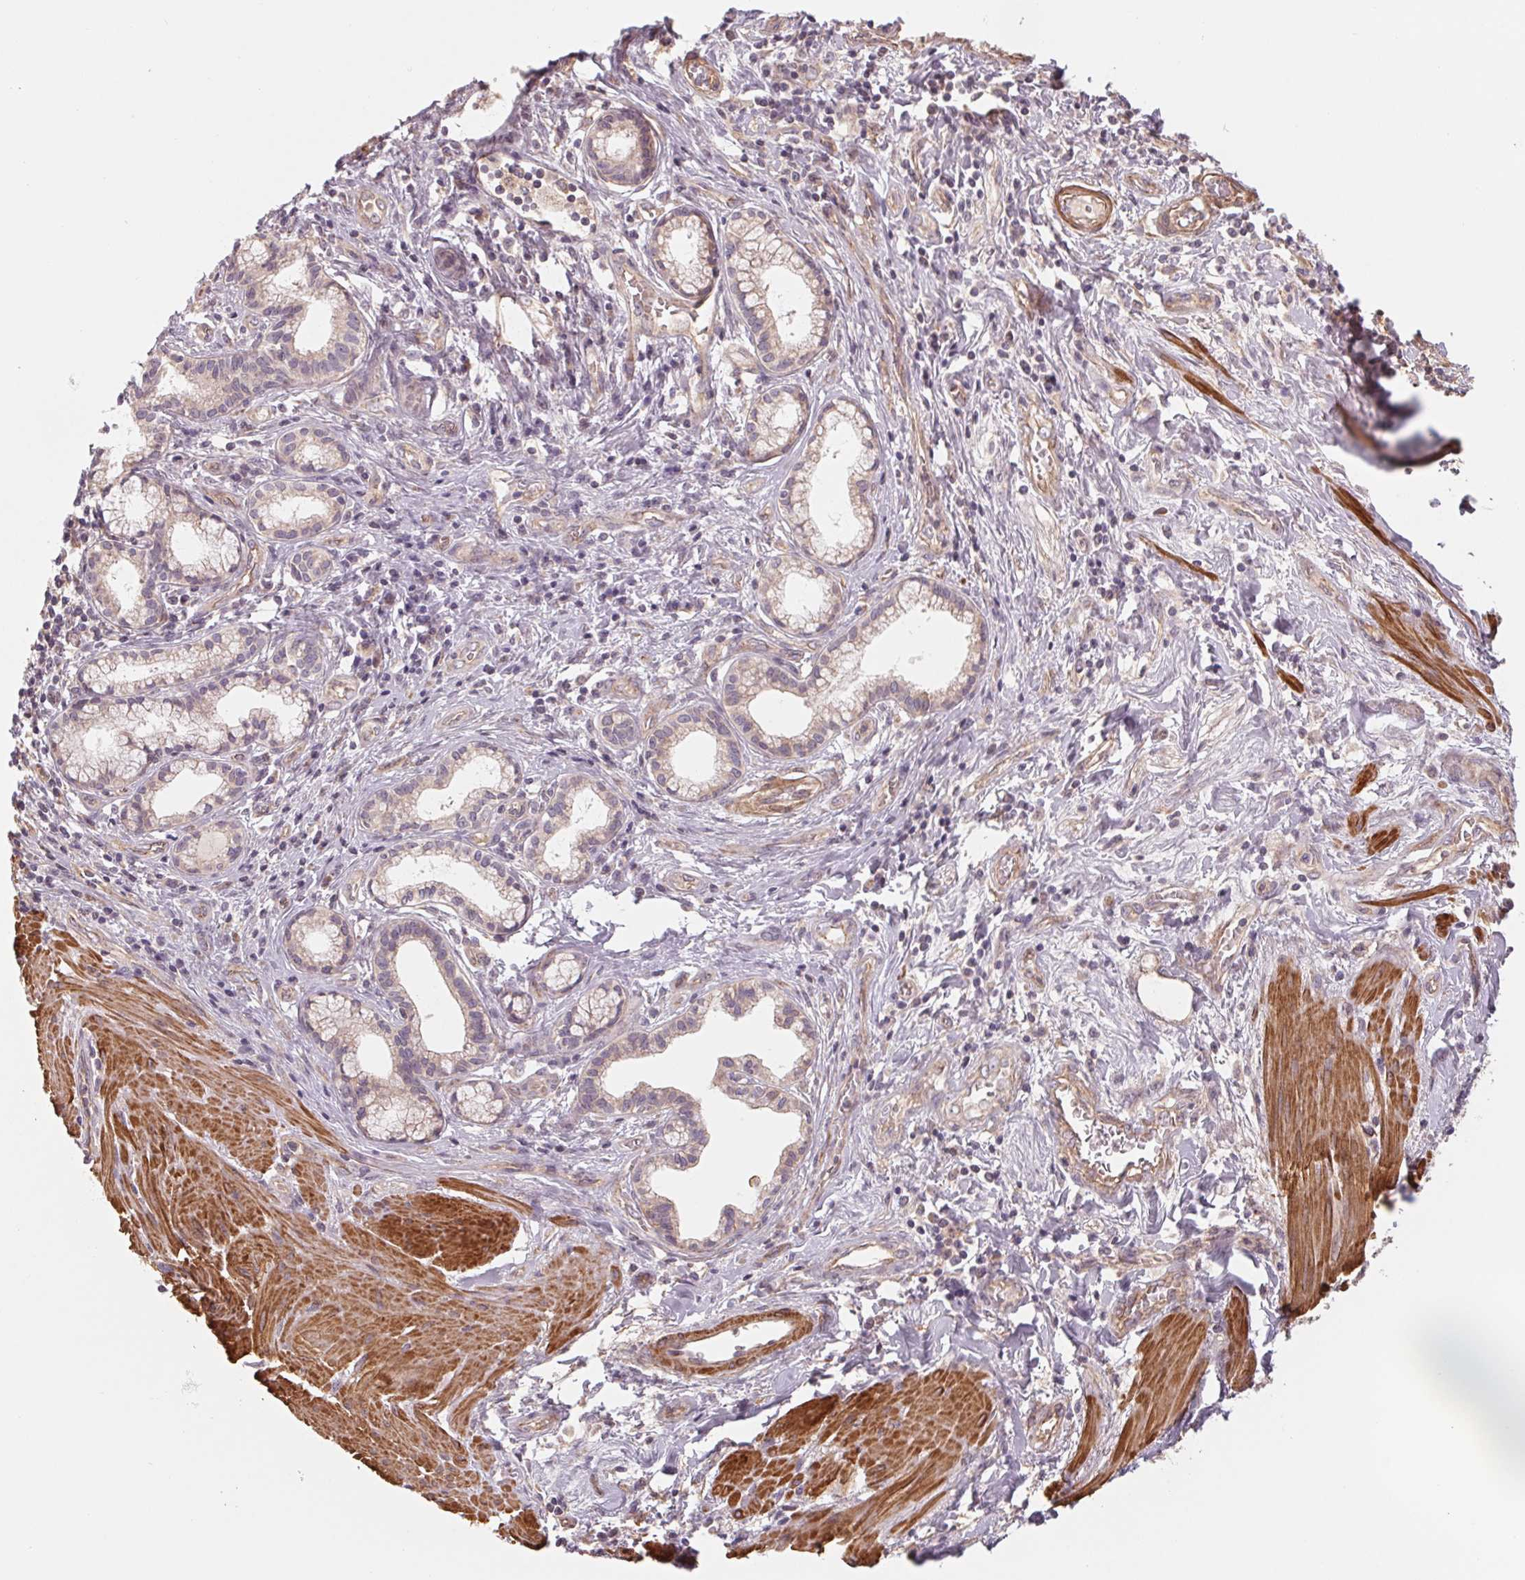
{"staining": {"intensity": "weak", "quantity": "<25%", "location": "cytoplasmic/membranous"}, "tissue": "pancreatic cancer", "cell_type": "Tumor cells", "image_type": "cancer", "snomed": [{"axis": "morphology", "description": "Adenocarcinoma, NOS"}, {"axis": "topography", "description": "Pancreas"}], "caption": "Immunohistochemistry (IHC) micrograph of pancreatic cancer stained for a protein (brown), which reveals no staining in tumor cells.", "gene": "CCDC112", "patient": {"sex": "female", "age": 66}}